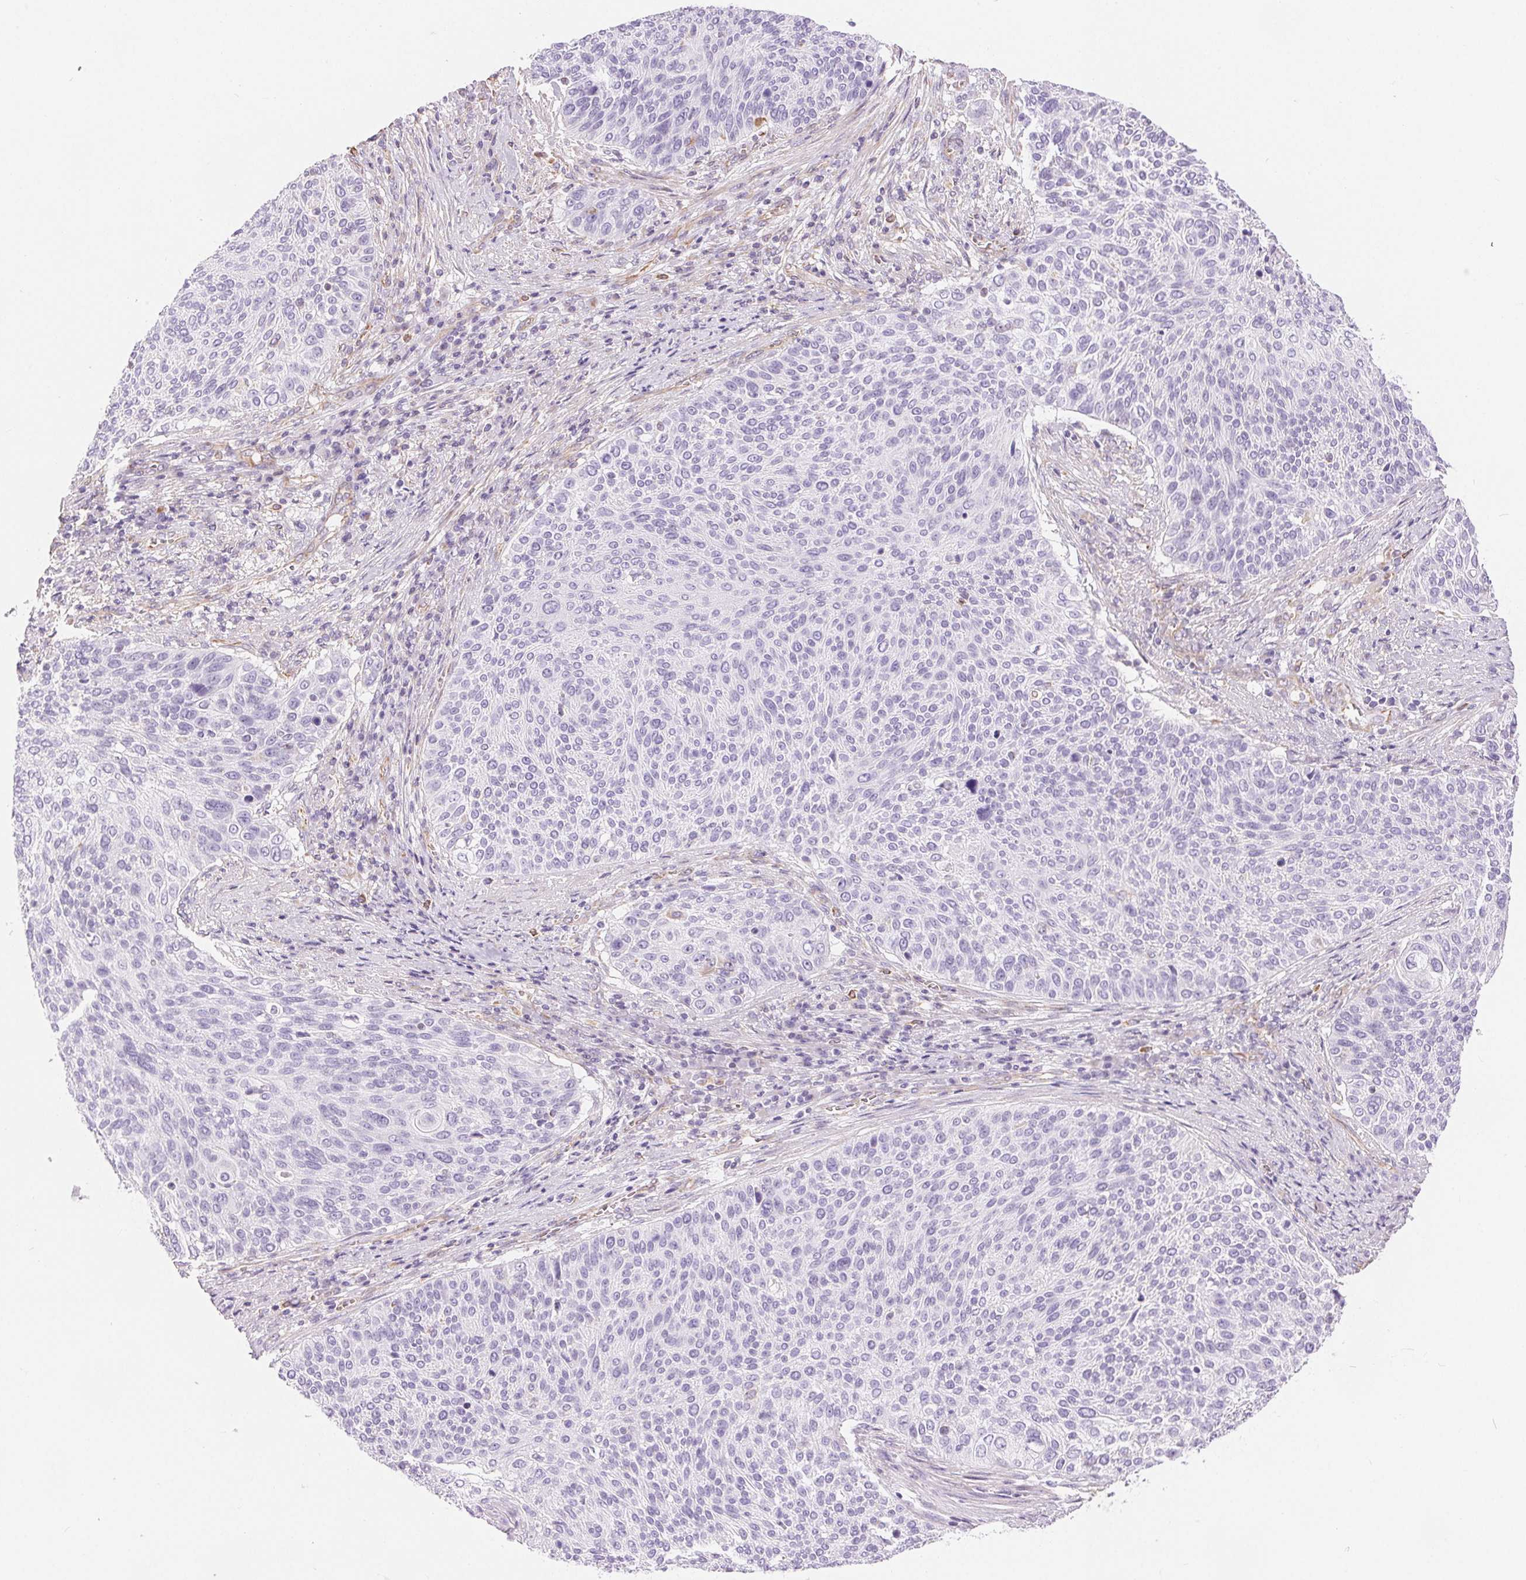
{"staining": {"intensity": "negative", "quantity": "none", "location": "none"}, "tissue": "cervical cancer", "cell_type": "Tumor cells", "image_type": "cancer", "snomed": [{"axis": "morphology", "description": "Squamous cell carcinoma, NOS"}, {"axis": "topography", "description": "Cervix"}], "caption": "A micrograph of cervical squamous cell carcinoma stained for a protein shows no brown staining in tumor cells.", "gene": "GFAP", "patient": {"sex": "female", "age": 31}}